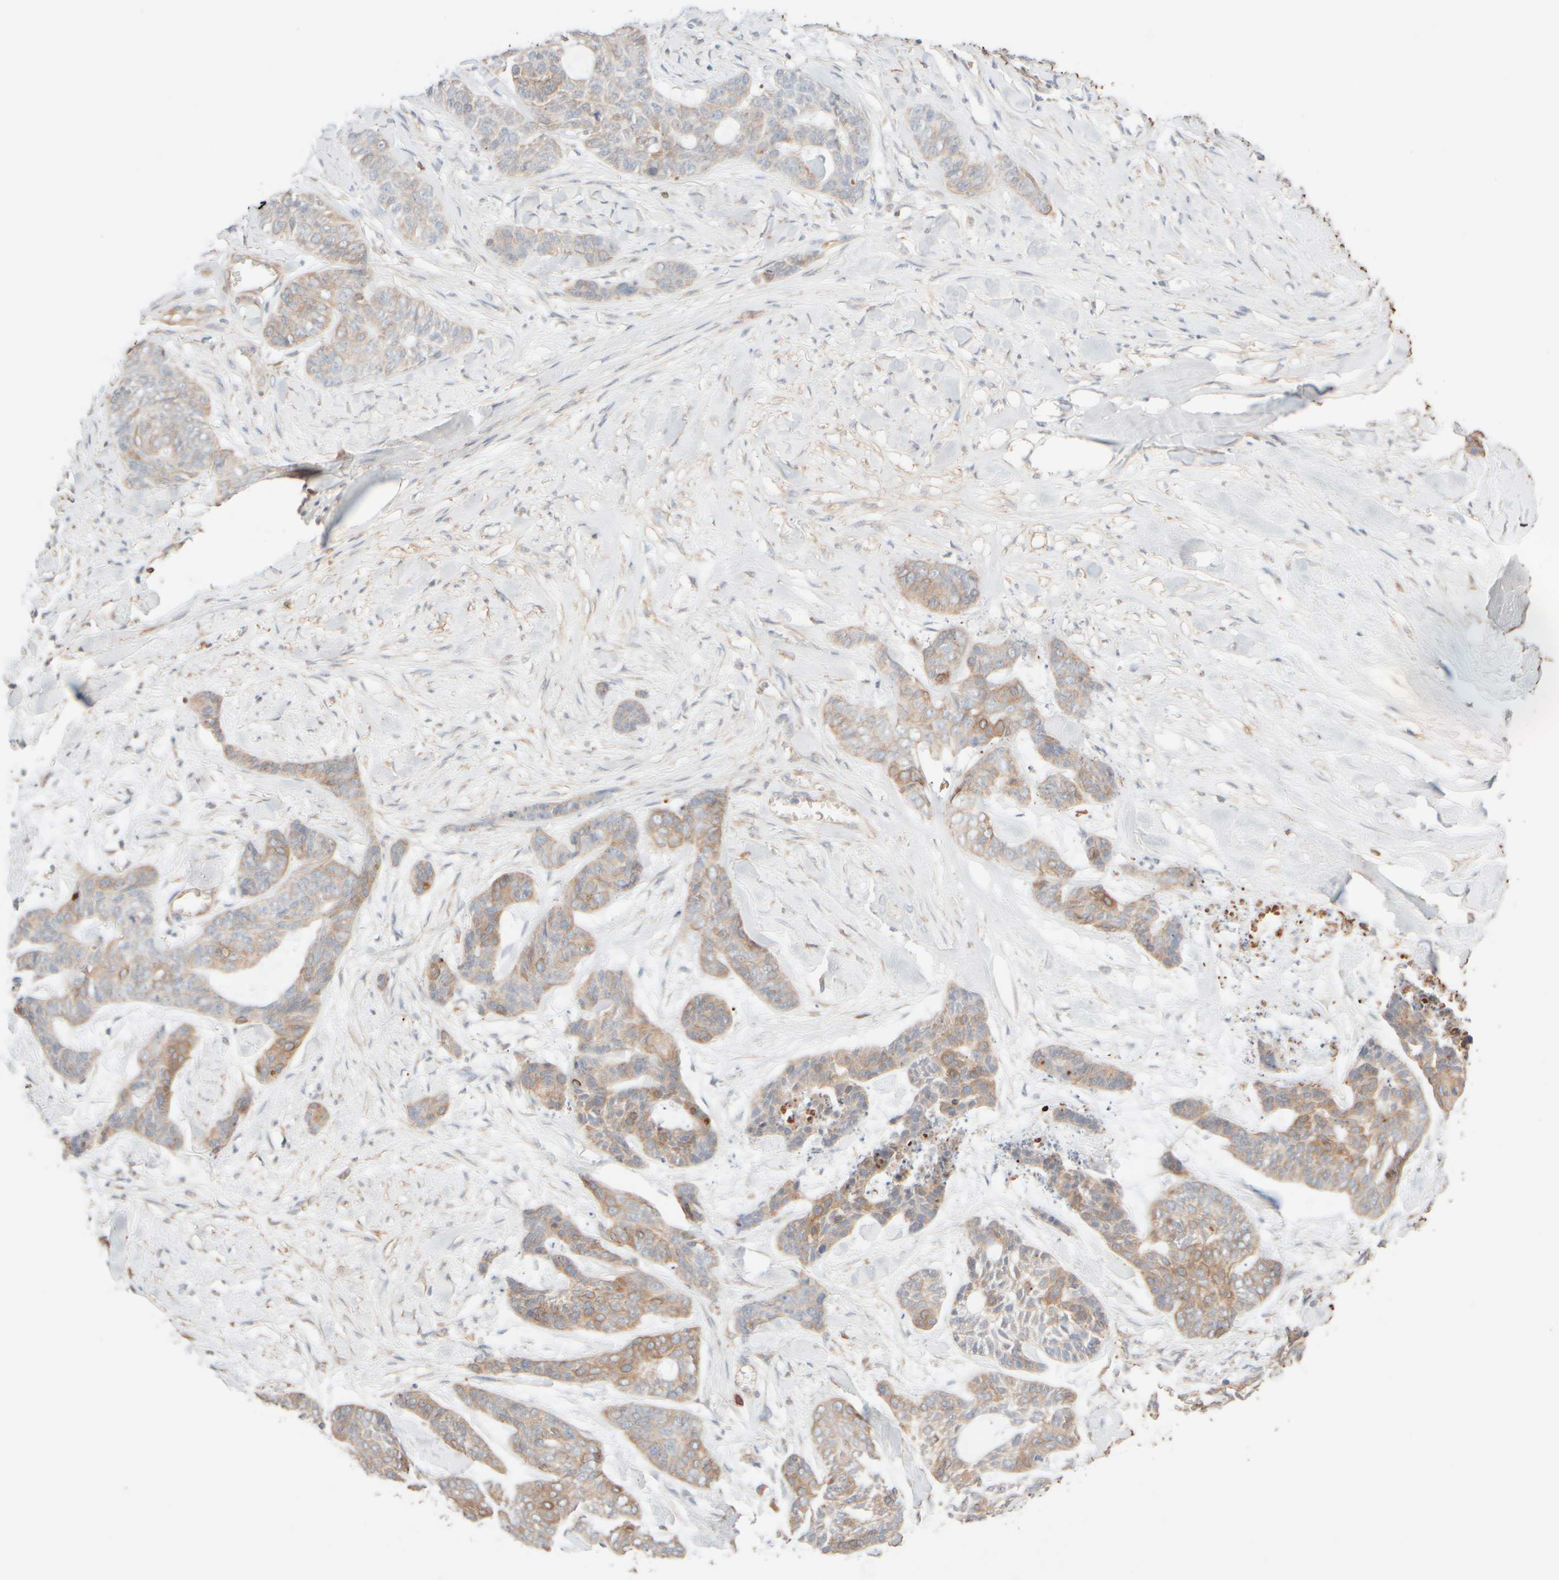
{"staining": {"intensity": "moderate", "quantity": "<25%", "location": "cytoplasmic/membranous"}, "tissue": "skin cancer", "cell_type": "Tumor cells", "image_type": "cancer", "snomed": [{"axis": "morphology", "description": "Basal cell carcinoma"}, {"axis": "topography", "description": "Skin"}], "caption": "IHC of skin cancer displays low levels of moderate cytoplasmic/membranous staining in about <25% of tumor cells. (IHC, brightfield microscopy, high magnification).", "gene": "KRT15", "patient": {"sex": "female", "age": 64}}